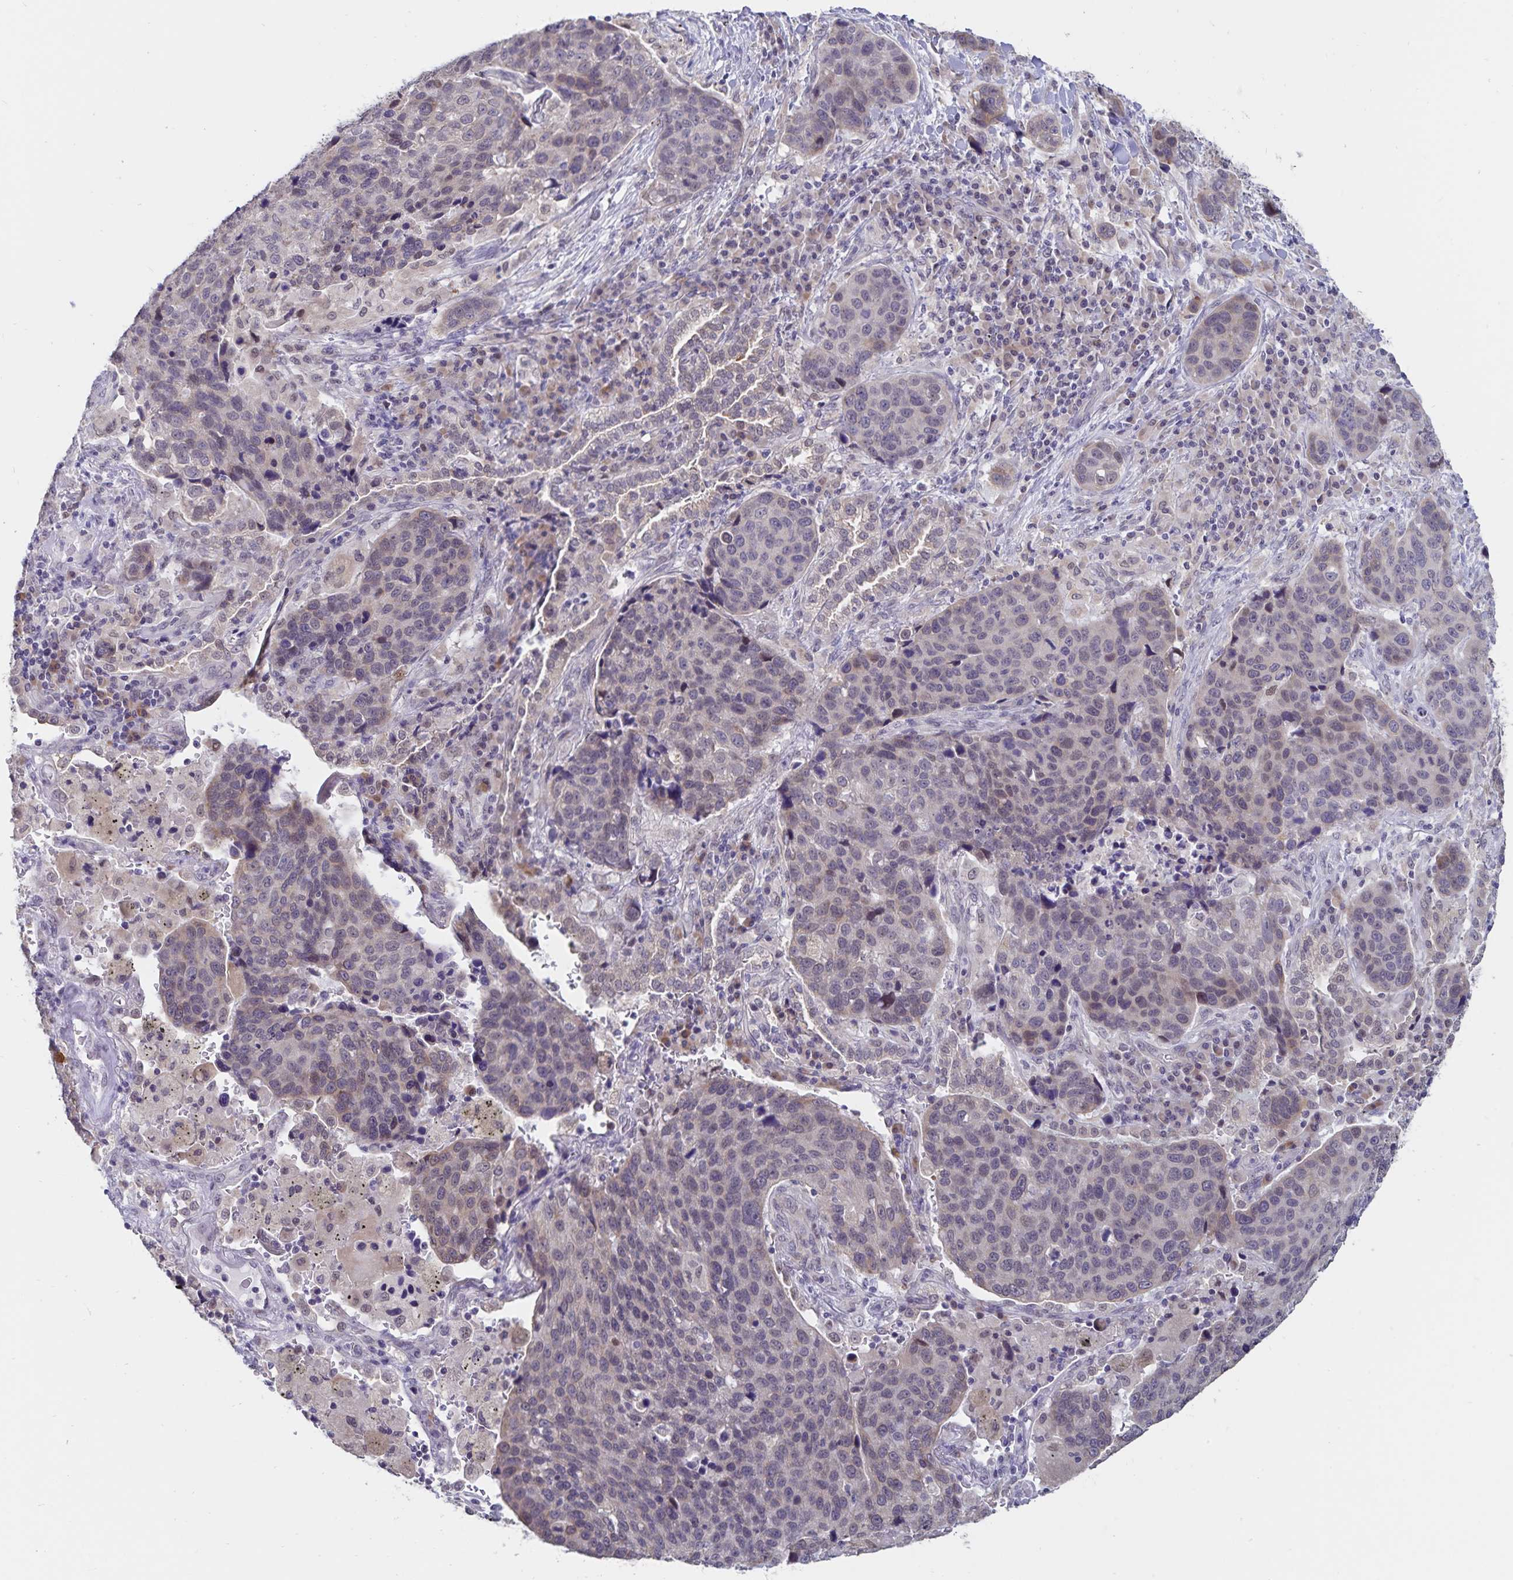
{"staining": {"intensity": "weak", "quantity": "<25%", "location": "cytoplasmic/membranous"}, "tissue": "lung cancer", "cell_type": "Tumor cells", "image_type": "cancer", "snomed": [{"axis": "morphology", "description": "Squamous cell carcinoma, NOS"}, {"axis": "topography", "description": "Lymph node"}, {"axis": "topography", "description": "Lung"}], "caption": "Immunohistochemistry of human lung cancer shows no staining in tumor cells.", "gene": "ATP2A2", "patient": {"sex": "male", "age": 61}}